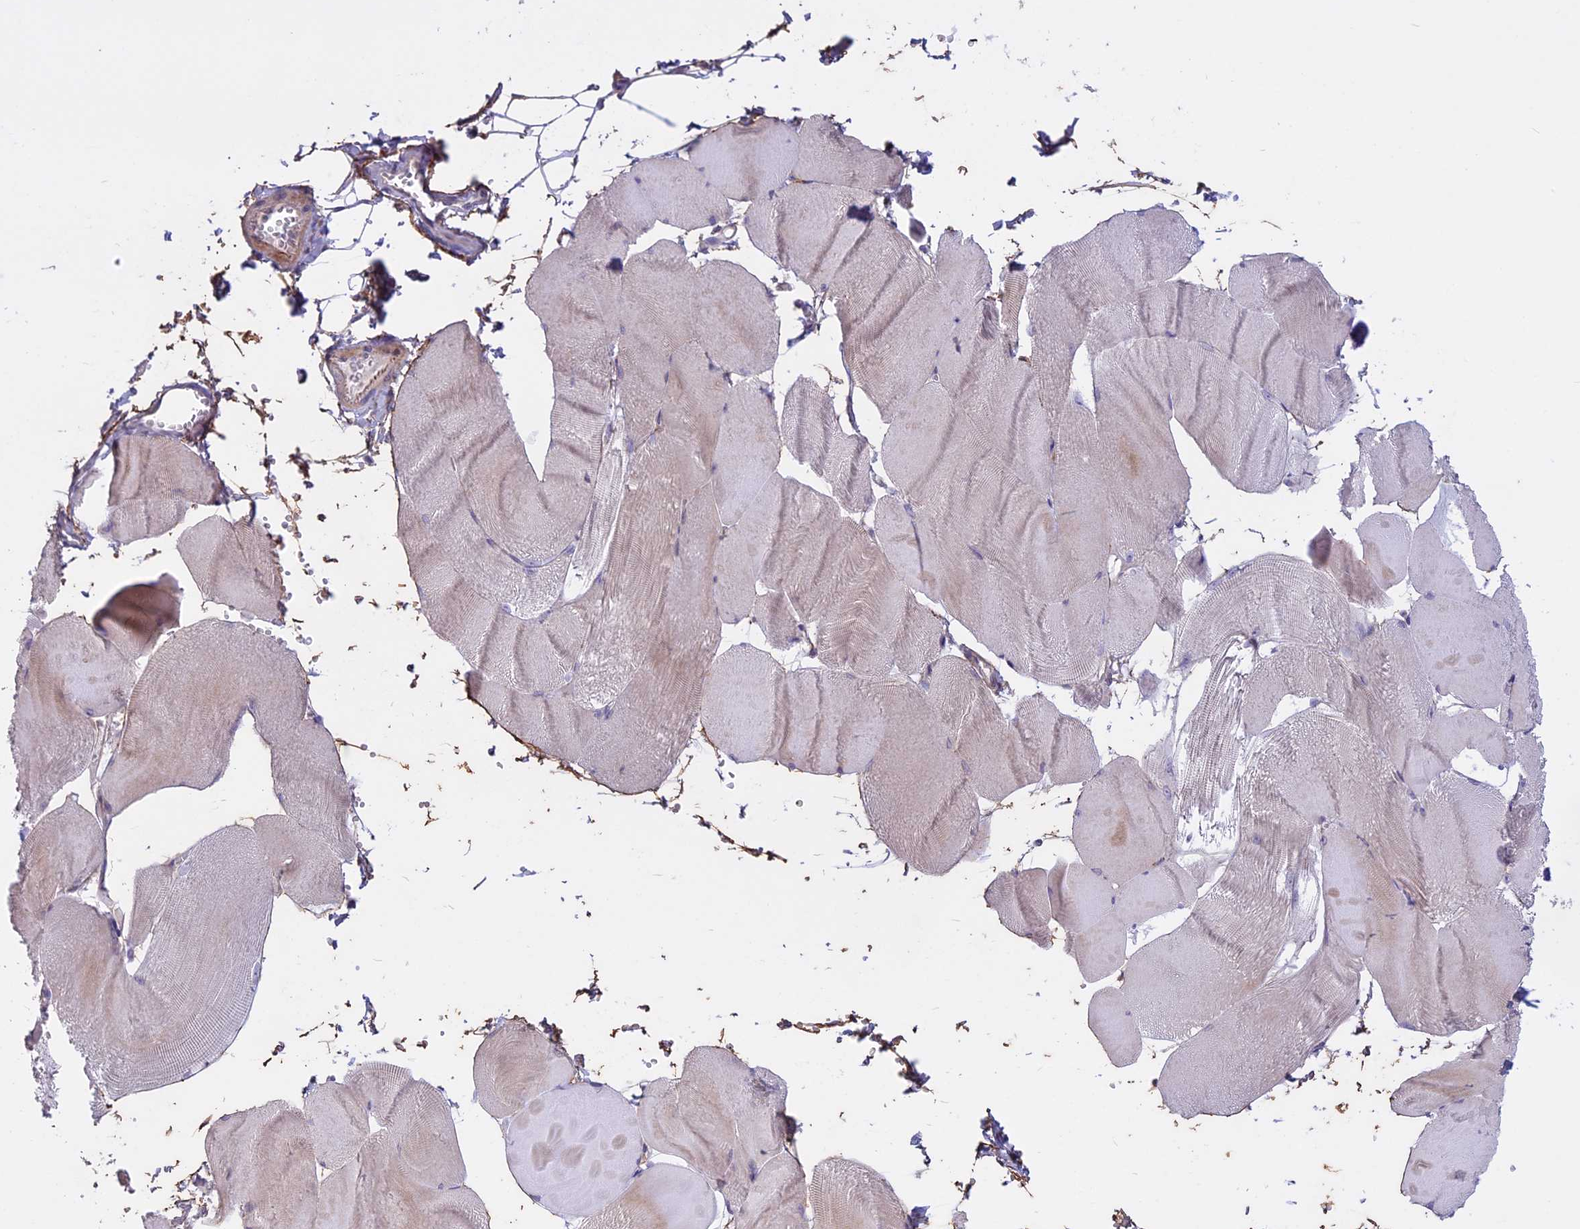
{"staining": {"intensity": "negative", "quantity": "none", "location": "none"}, "tissue": "skeletal muscle", "cell_type": "Myocytes", "image_type": "normal", "snomed": [{"axis": "morphology", "description": "Normal tissue, NOS"}, {"axis": "morphology", "description": "Basal cell carcinoma"}, {"axis": "topography", "description": "Skeletal muscle"}], "caption": "The micrograph reveals no significant expression in myocytes of skeletal muscle. (DAB IHC, high magnification).", "gene": "SPHKAP", "patient": {"sex": "female", "age": 64}}